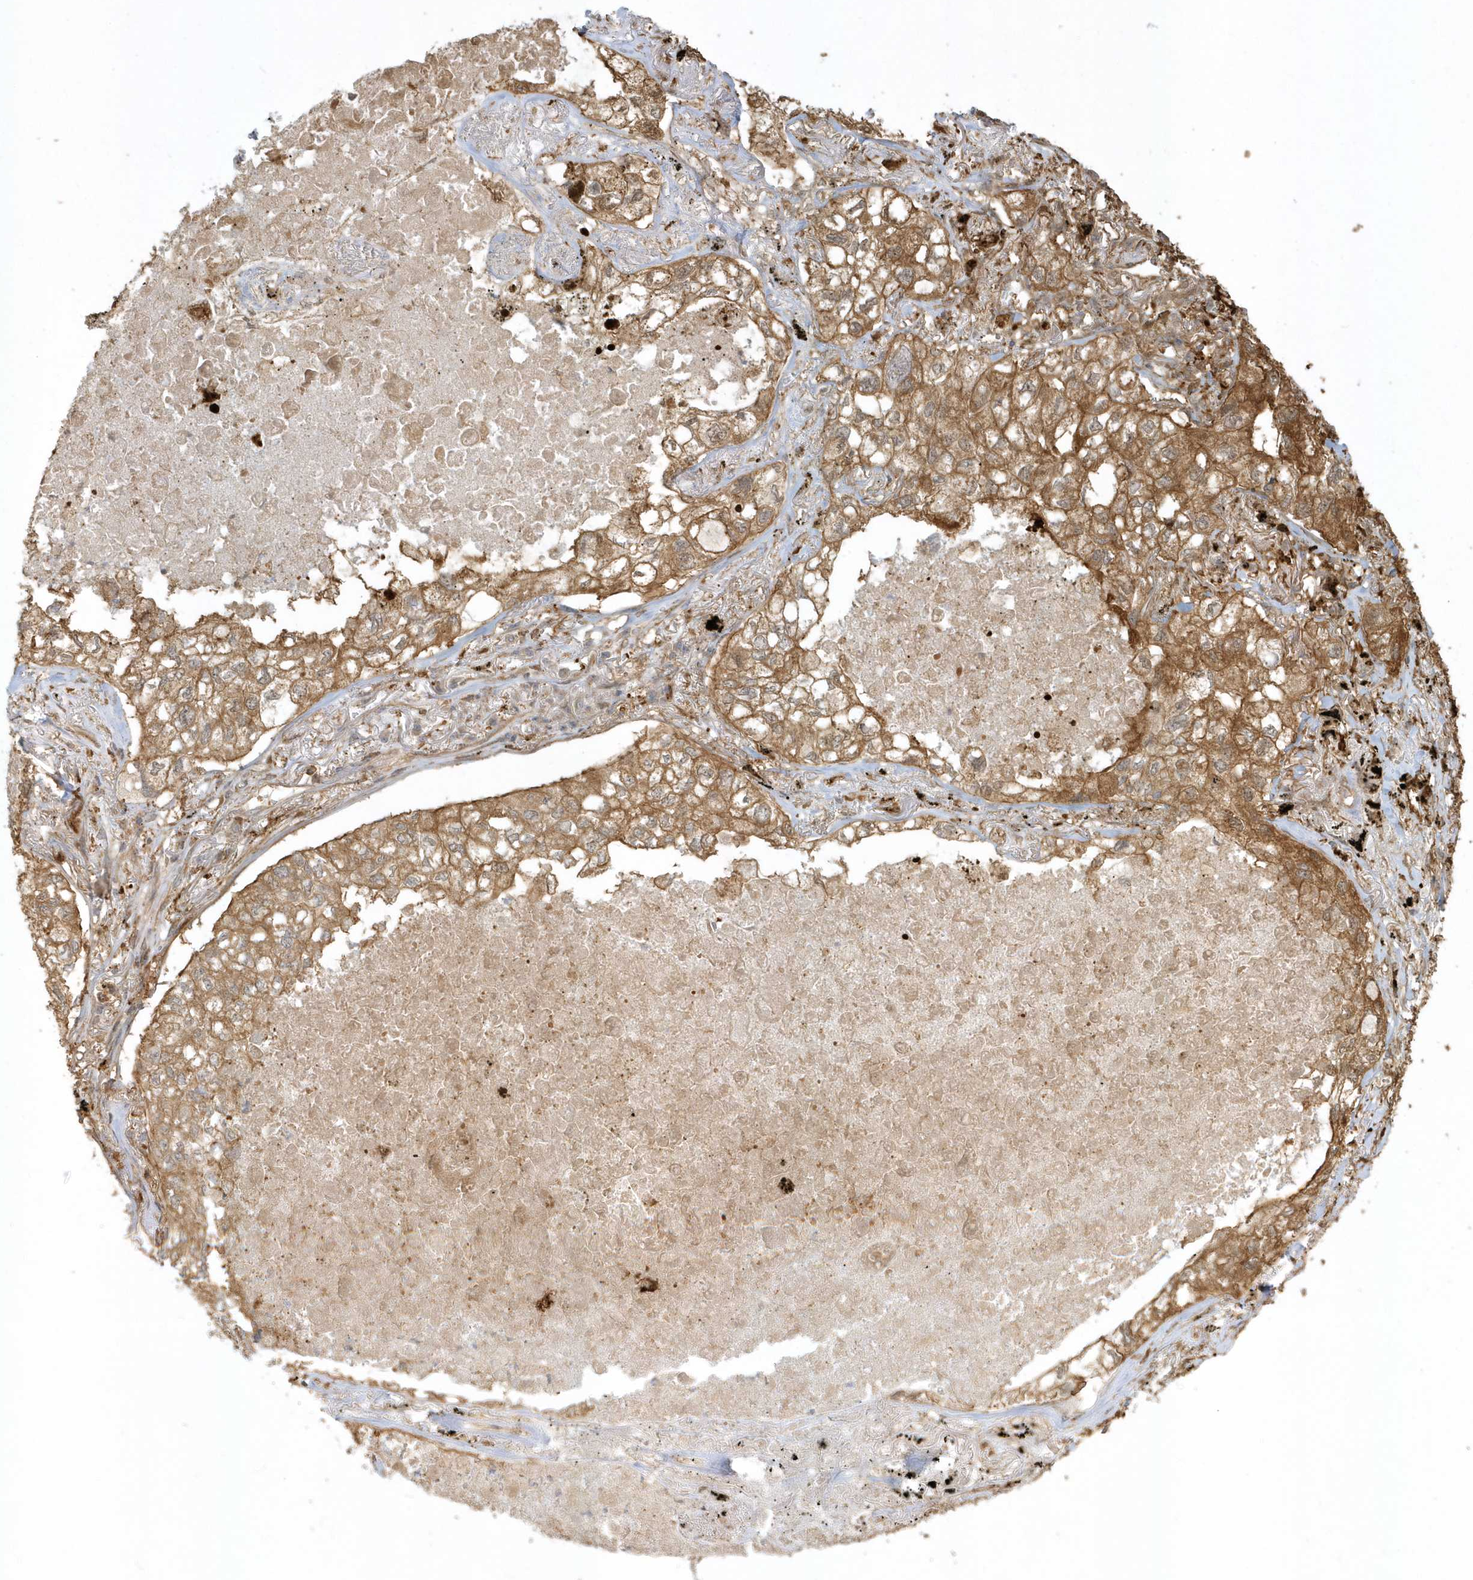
{"staining": {"intensity": "moderate", "quantity": ">75%", "location": "cytoplasmic/membranous"}, "tissue": "lung cancer", "cell_type": "Tumor cells", "image_type": "cancer", "snomed": [{"axis": "morphology", "description": "Adenocarcinoma, NOS"}, {"axis": "topography", "description": "Lung"}], "caption": "Immunohistochemistry (IHC) micrograph of human lung adenocarcinoma stained for a protein (brown), which exhibits medium levels of moderate cytoplasmic/membranous expression in about >75% of tumor cells.", "gene": "HNMT", "patient": {"sex": "male", "age": 65}}